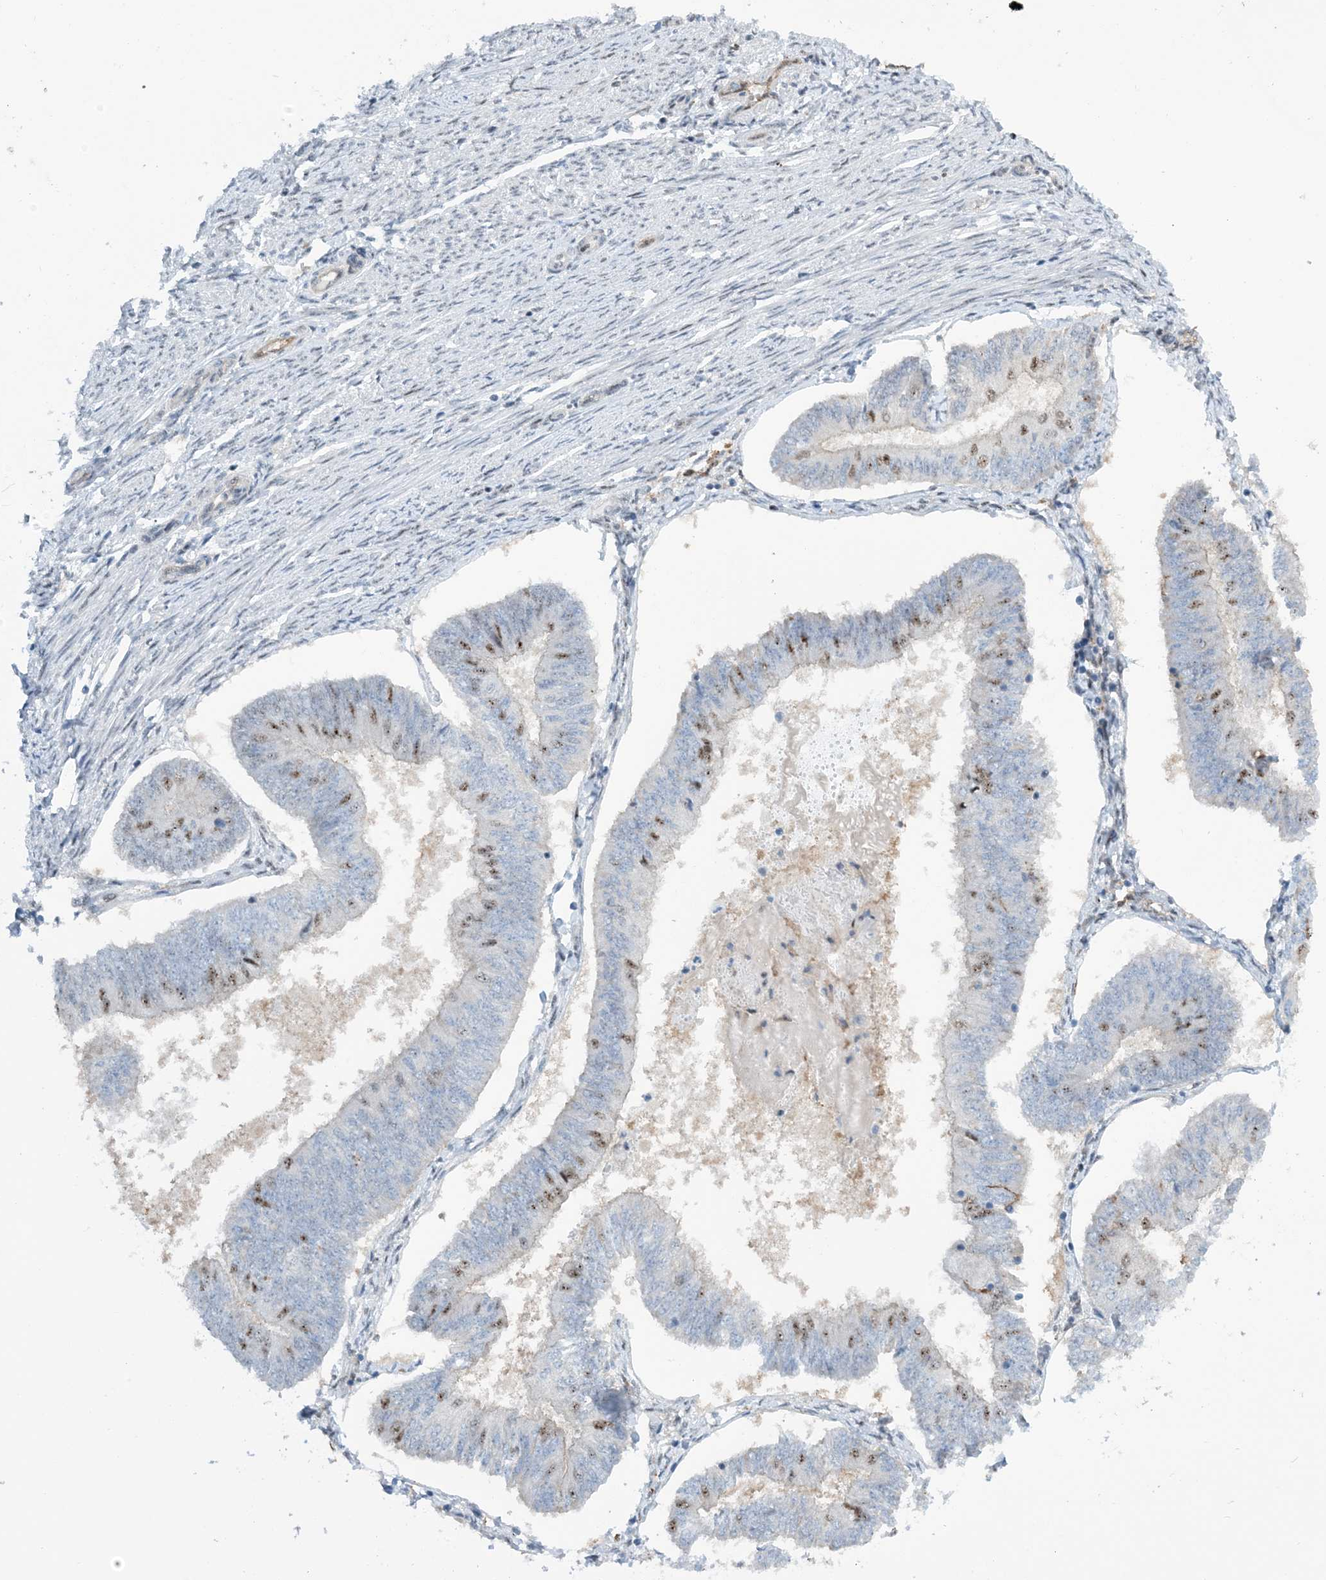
{"staining": {"intensity": "moderate", "quantity": "<25%", "location": "nuclear"}, "tissue": "endometrial cancer", "cell_type": "Tumor cells", "image_type": "cancer", "snomed": [{"axis": "morphology", "description": "Adenocarcinoma, NOS"}, {"axis": "topography", "description": "Endometrium"}], "caption": "Immunohistochemical staining of human adenocarcinoma (endometrial) demonstrates low levels of moderate nuclear protein staining in about <25% of tumor cells.", "gene": "HEMK1", "patient": {"sex": "female", "age": 58}}